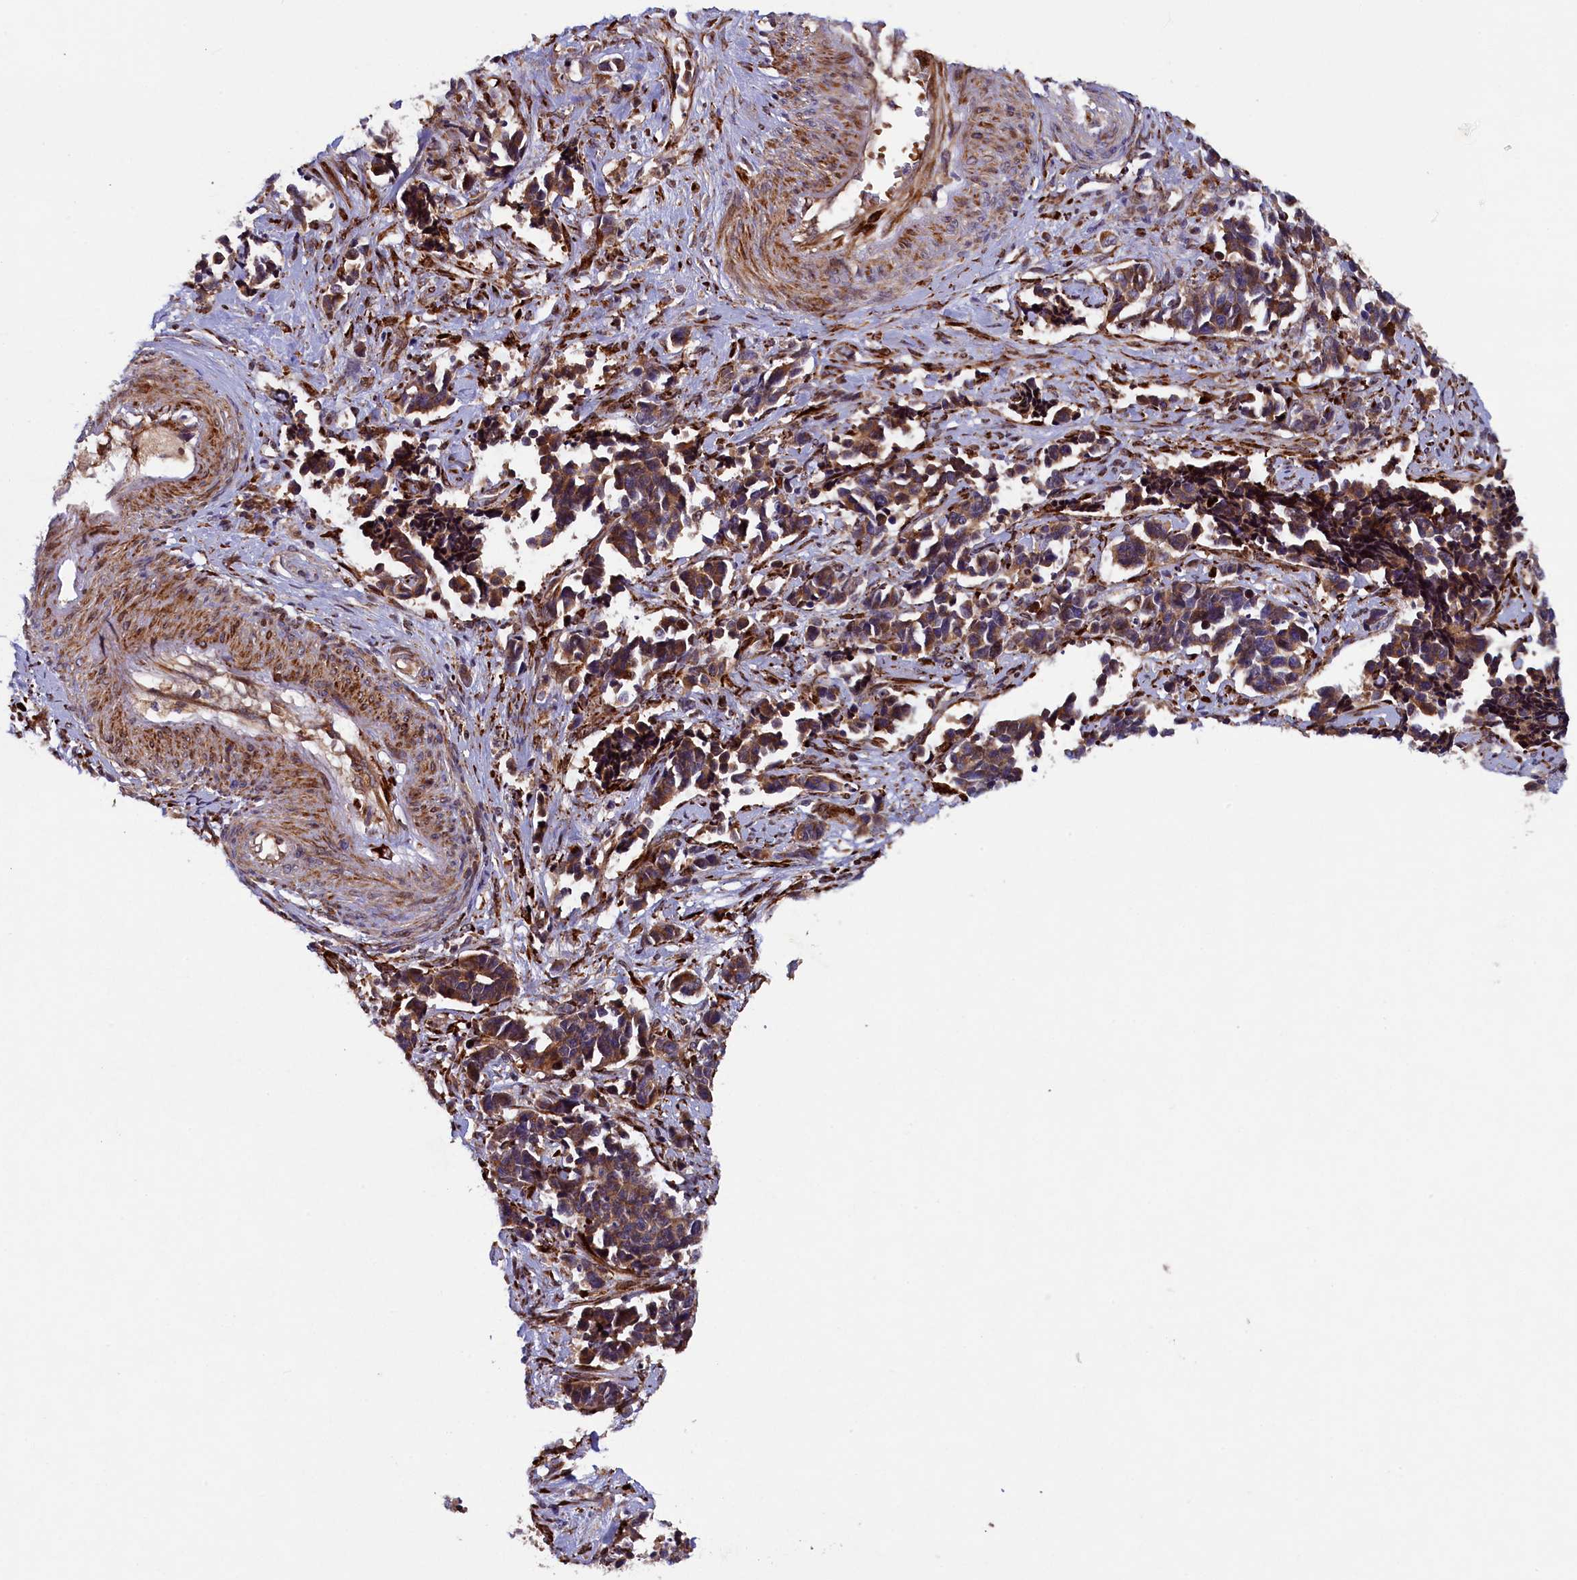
{"staining": {"intensity": "moderate", "quantity": ">75%", "location": "cytoplasmic/membranous"}, "tissue": "cervical cancer", "cell_type": "Tumor cells", "image_type": "cancer", "snomed": [{"axis": "morphology", "description": "Normal tissue, NOS"}, {"axis": "morphology", "description": "Squamous cell carcinoma, NOS"}, {"axis": "topography", "description": "Cervix"}], "caption": "Immunohistochemistry (IHC) of squamous cell carcinoma (cervical) reveals medium levels of moderate cytoplasmic/membranous staining in approximately >75% of tumor cells.", "gene": "ARRDC4", "patient": {"sex": "female", "age": 35}}